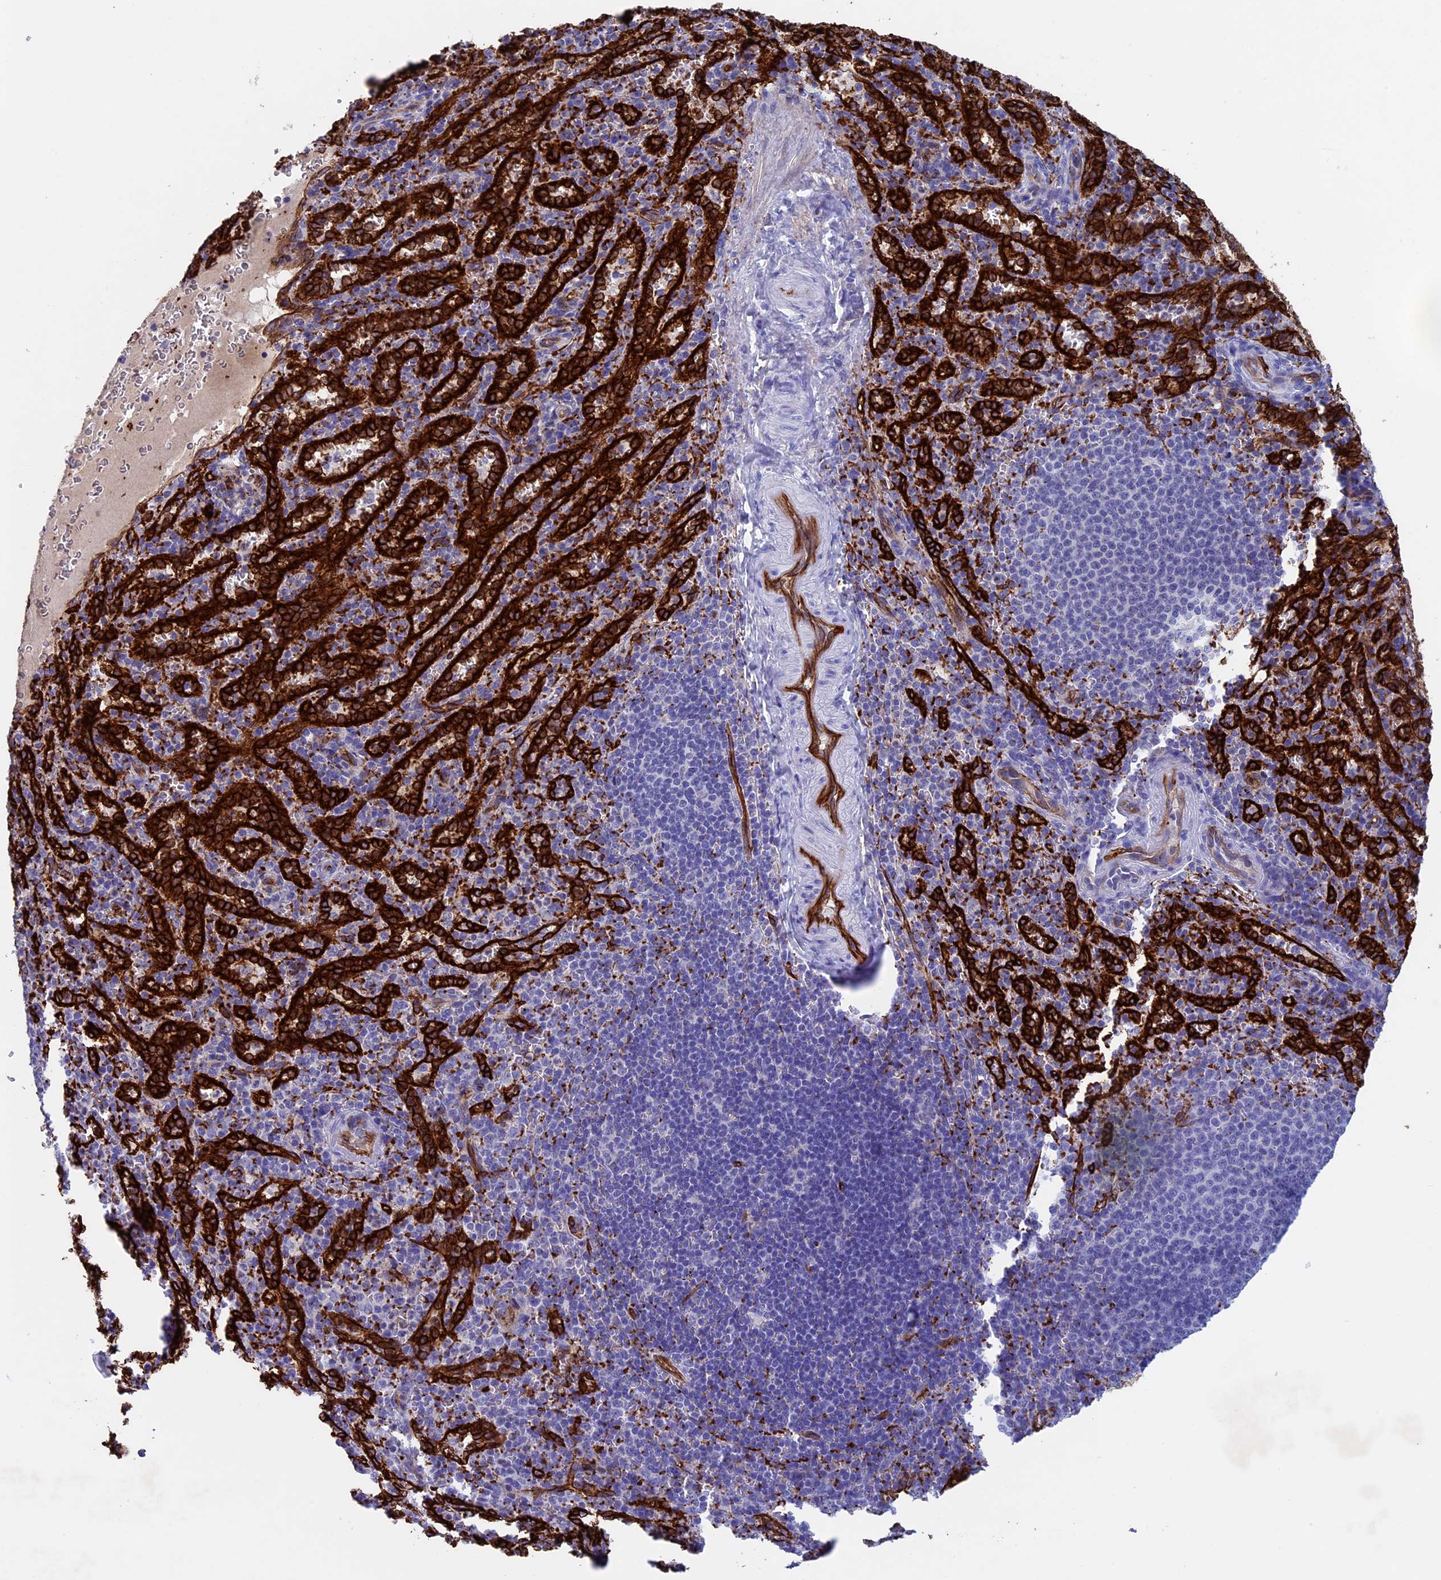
{"staining": {"intensity": "negative", "quantity": "none", "location": "none"}, "tissue": "spleen", "cell_type": "Cells in red pulp", "image_type": "normal", "snomed": [{"axis": "morphology", "description": "Normal tissue, NOS"}, {"axis": "topography", "description": "Spleen"}], "caption": "DAB (3,3'-diaminobenzidine) immunohistochemical staining of benign spleen demonstrates no significant positivity in cells in red pulp. Nuclei are stained in blue.", "gene": "INSYN1", "patient": {"sex": "female", "age": 21}}